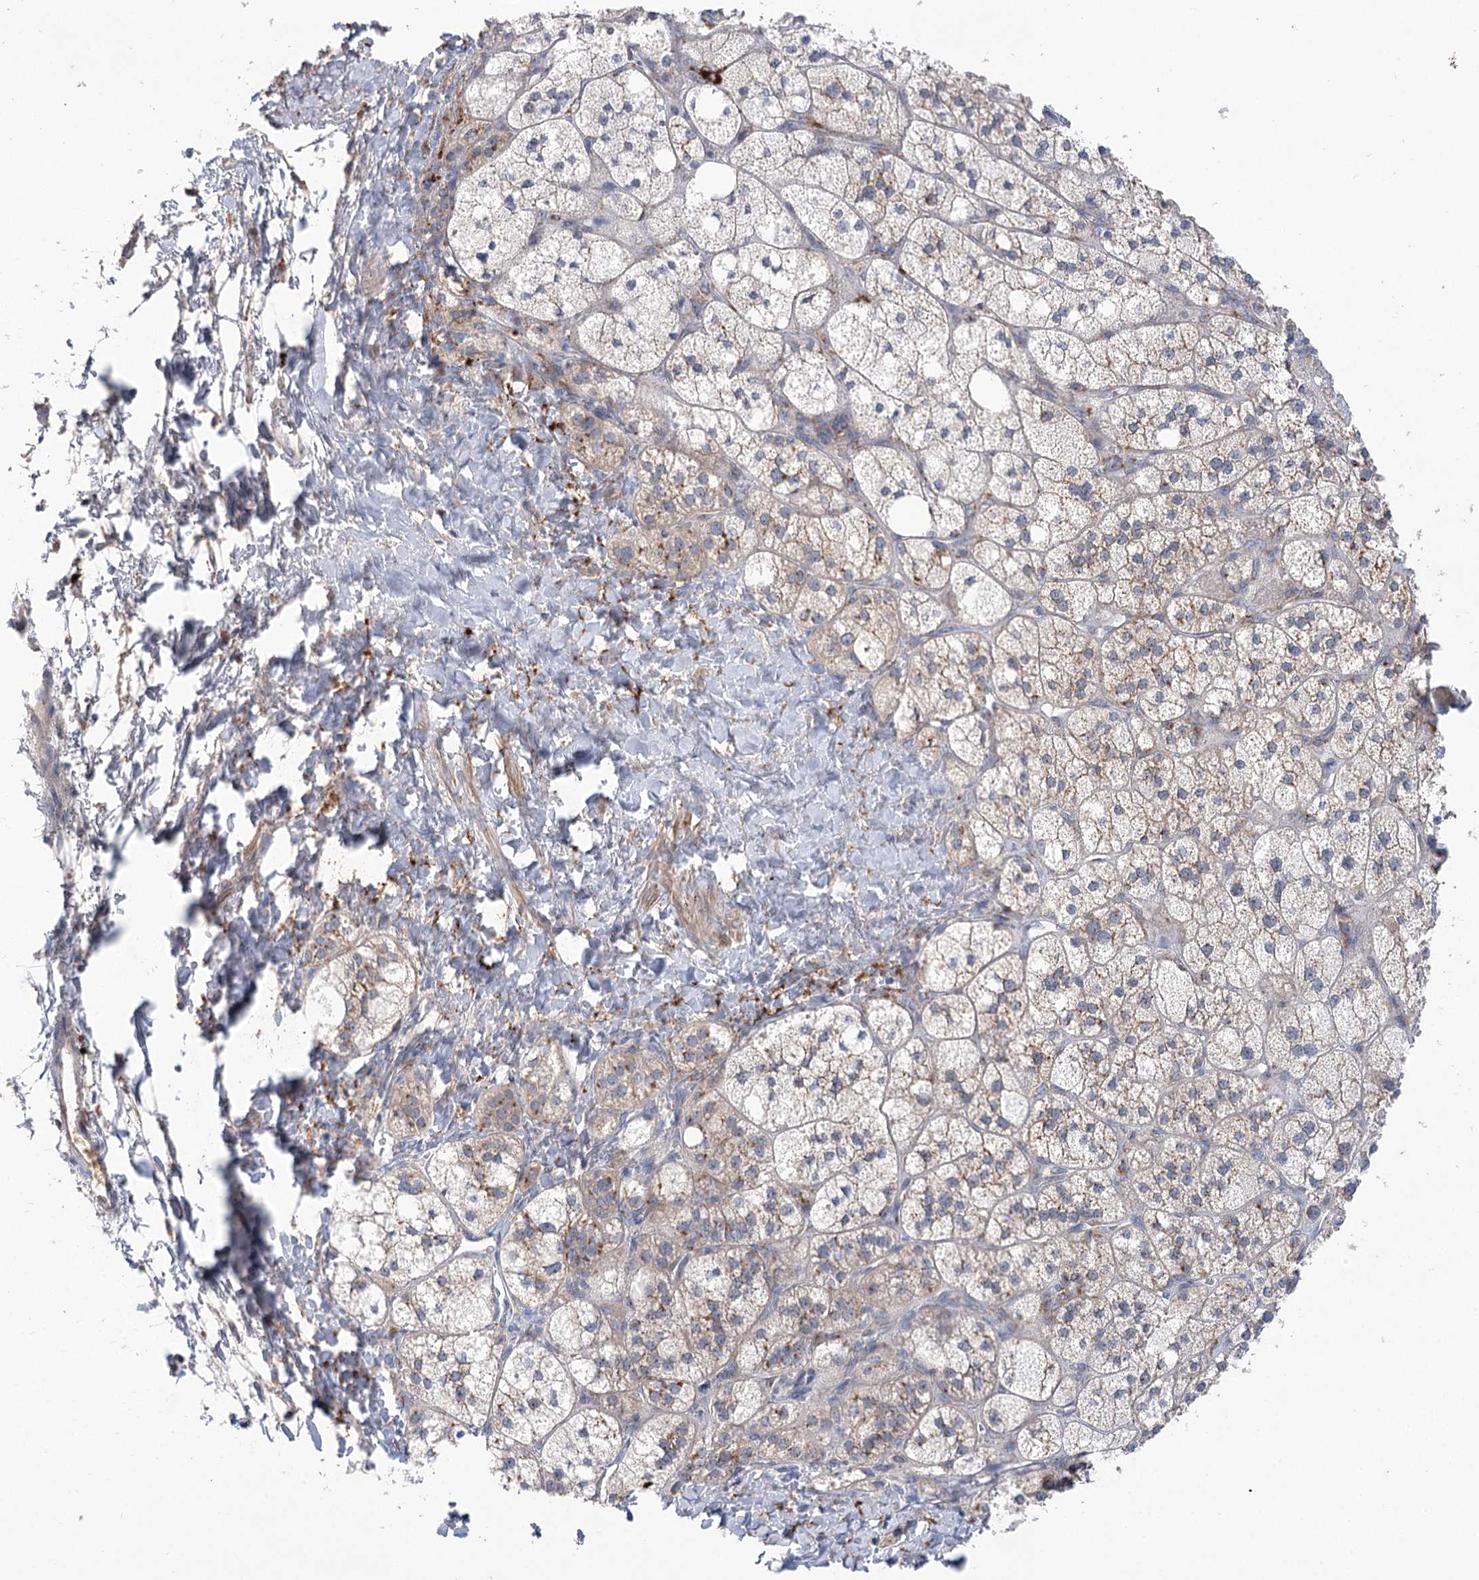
{"staining": {"intensity": "strong", "quantity": "<25%", "location": "cytoplasmic/membranous"}, "tissue": "adrenal gland", "cell_type": "Glandular cells", "image_type": "normal", "snomed": [{"axis": "morphology", "description": "Normal tissue, NOS"}, {"axis": "topography", "description": "Adrenal gland"}], "caption": "This histopathology image shows immunohistochemistry staining of normal human adrenal gland, with medium strong cytoplasmic/membranous staining in approximately <25% of glandular cells.", "gene": "GBF1", "patient": {"sex": "male", "age": 61}}